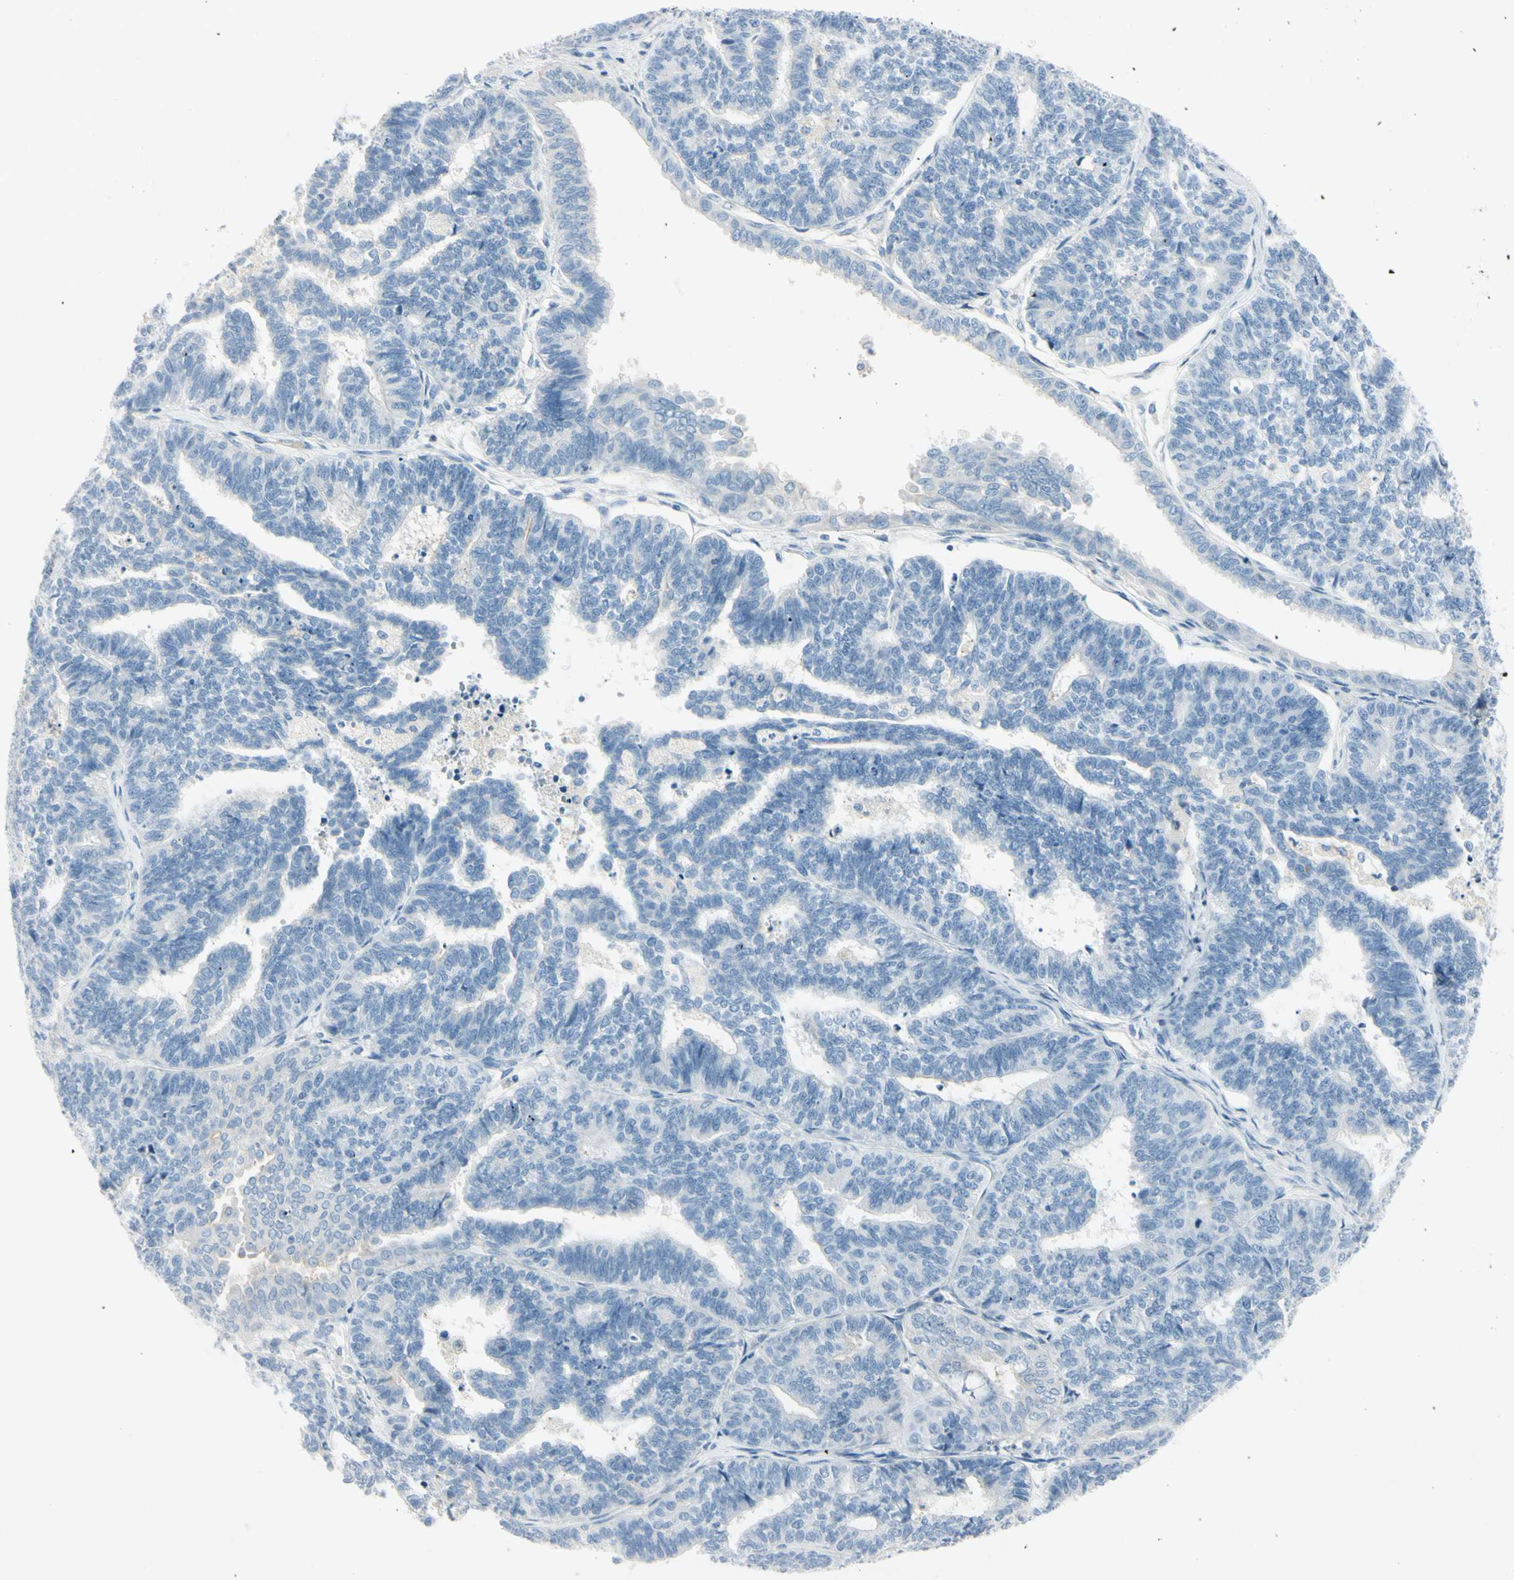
{"staining": {"intensity": "negative", "quantity": "none", "location": "none"}, "tissue": "endometrial cancer", "cell_type": "Tumor cells", "image_type": "cancer", "snomed": [{"axis": "morphology", "description": "Adenocarcinoma, NOS"}, {"axis": "topography", "description": "Endometrium"}], "caption": "Tumor cells are negative for brown protein staining in endometrial adenocarcinoma. Nuclei are stained in blue.", "gene": "ASB9", "patient": {"sex": "female", "age": 70}}